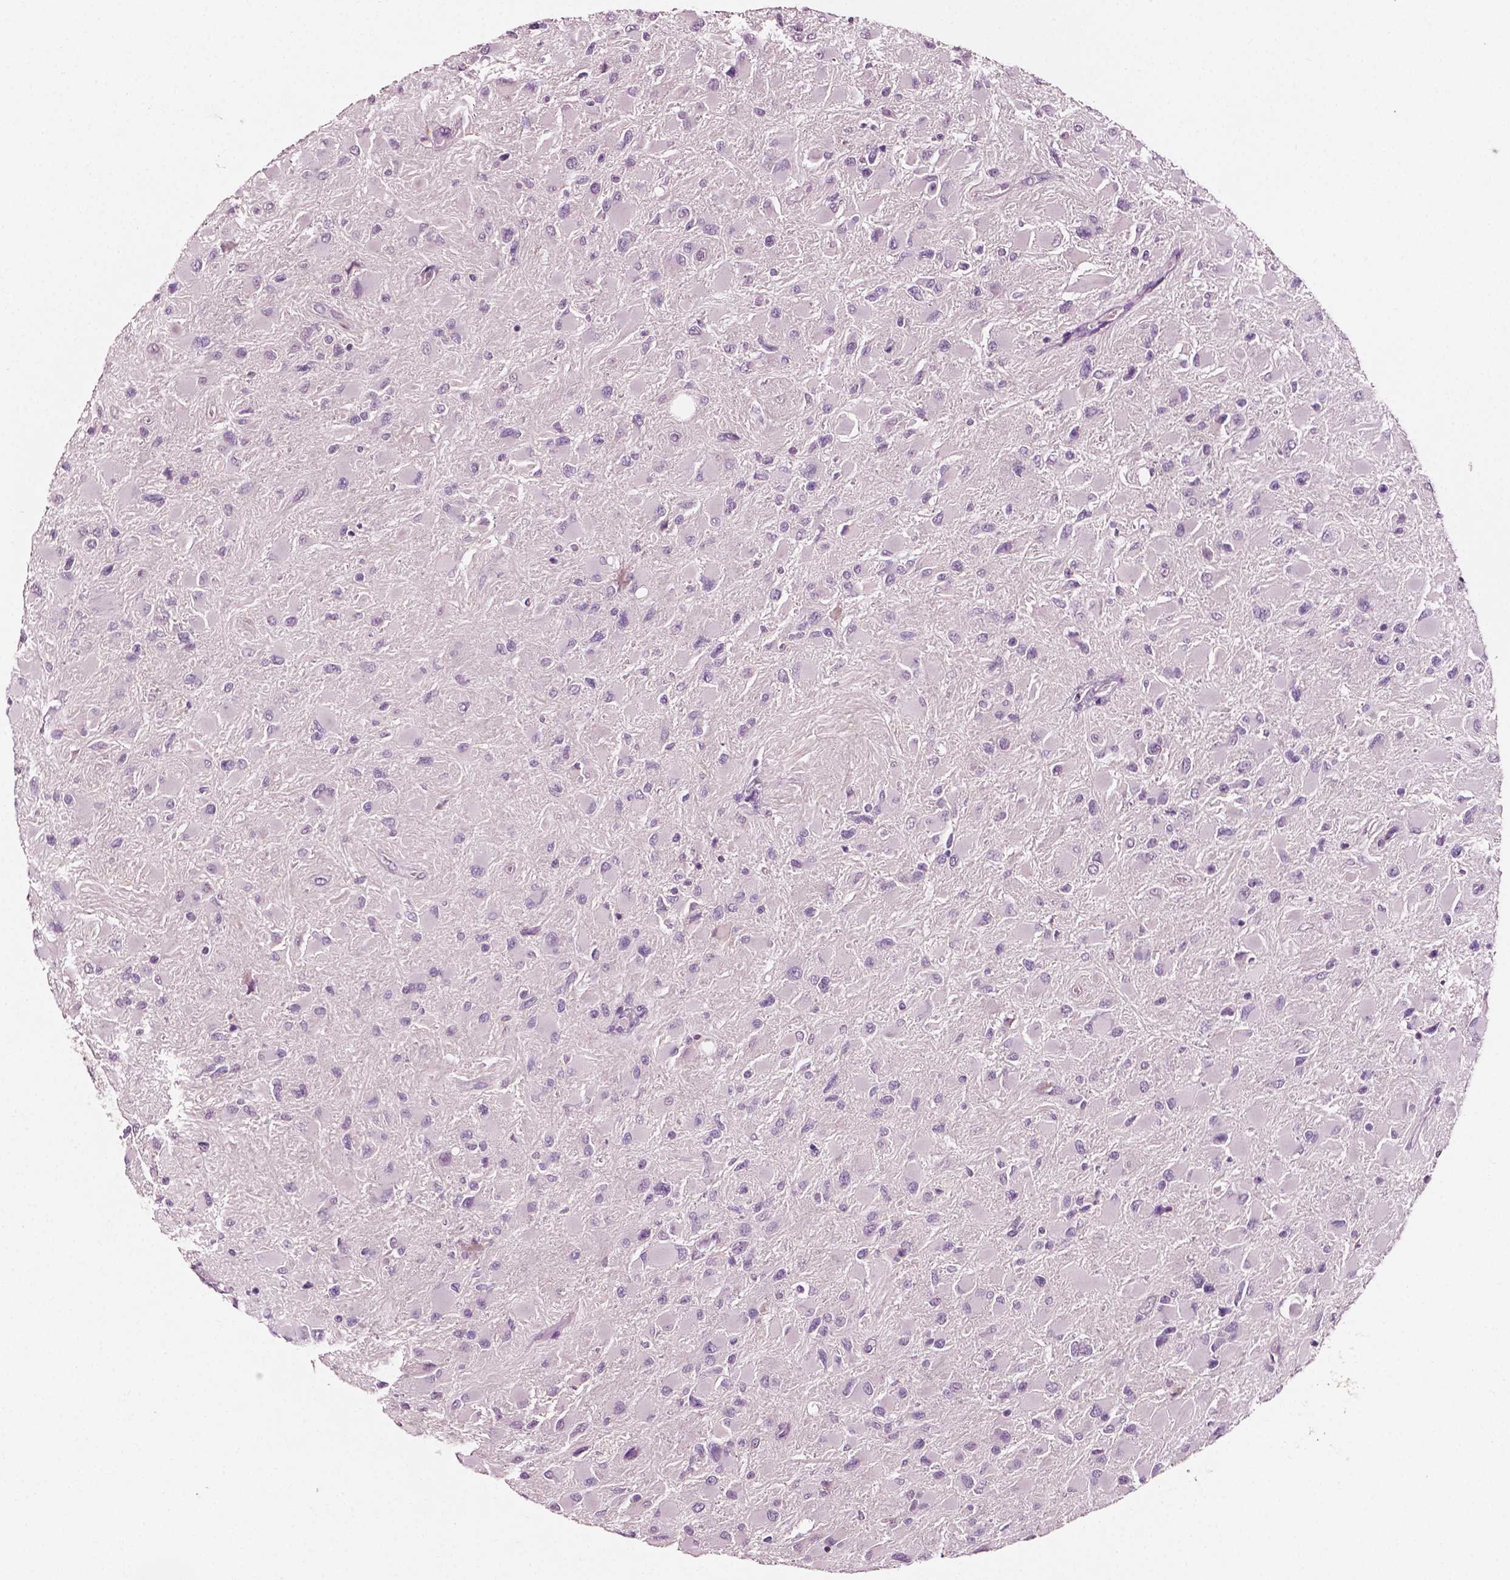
{"staining": {"intensity": "negative", "quantity": "none", "location": "none"}, "tissue": "glioma", "cell_type": "Tumor cells", "image_type": "cancer", "snomed": [{"axis": "morphology", "description": "Glioma, malignant, High grade"}, {"axis": "topography", "description": "Cerebral cortex"}], "caption": "The image exhibits no significant expression in tumor cells of glioma.", "gene": "PLA2R1", "patient": {"sex": "female", "age": 36}}